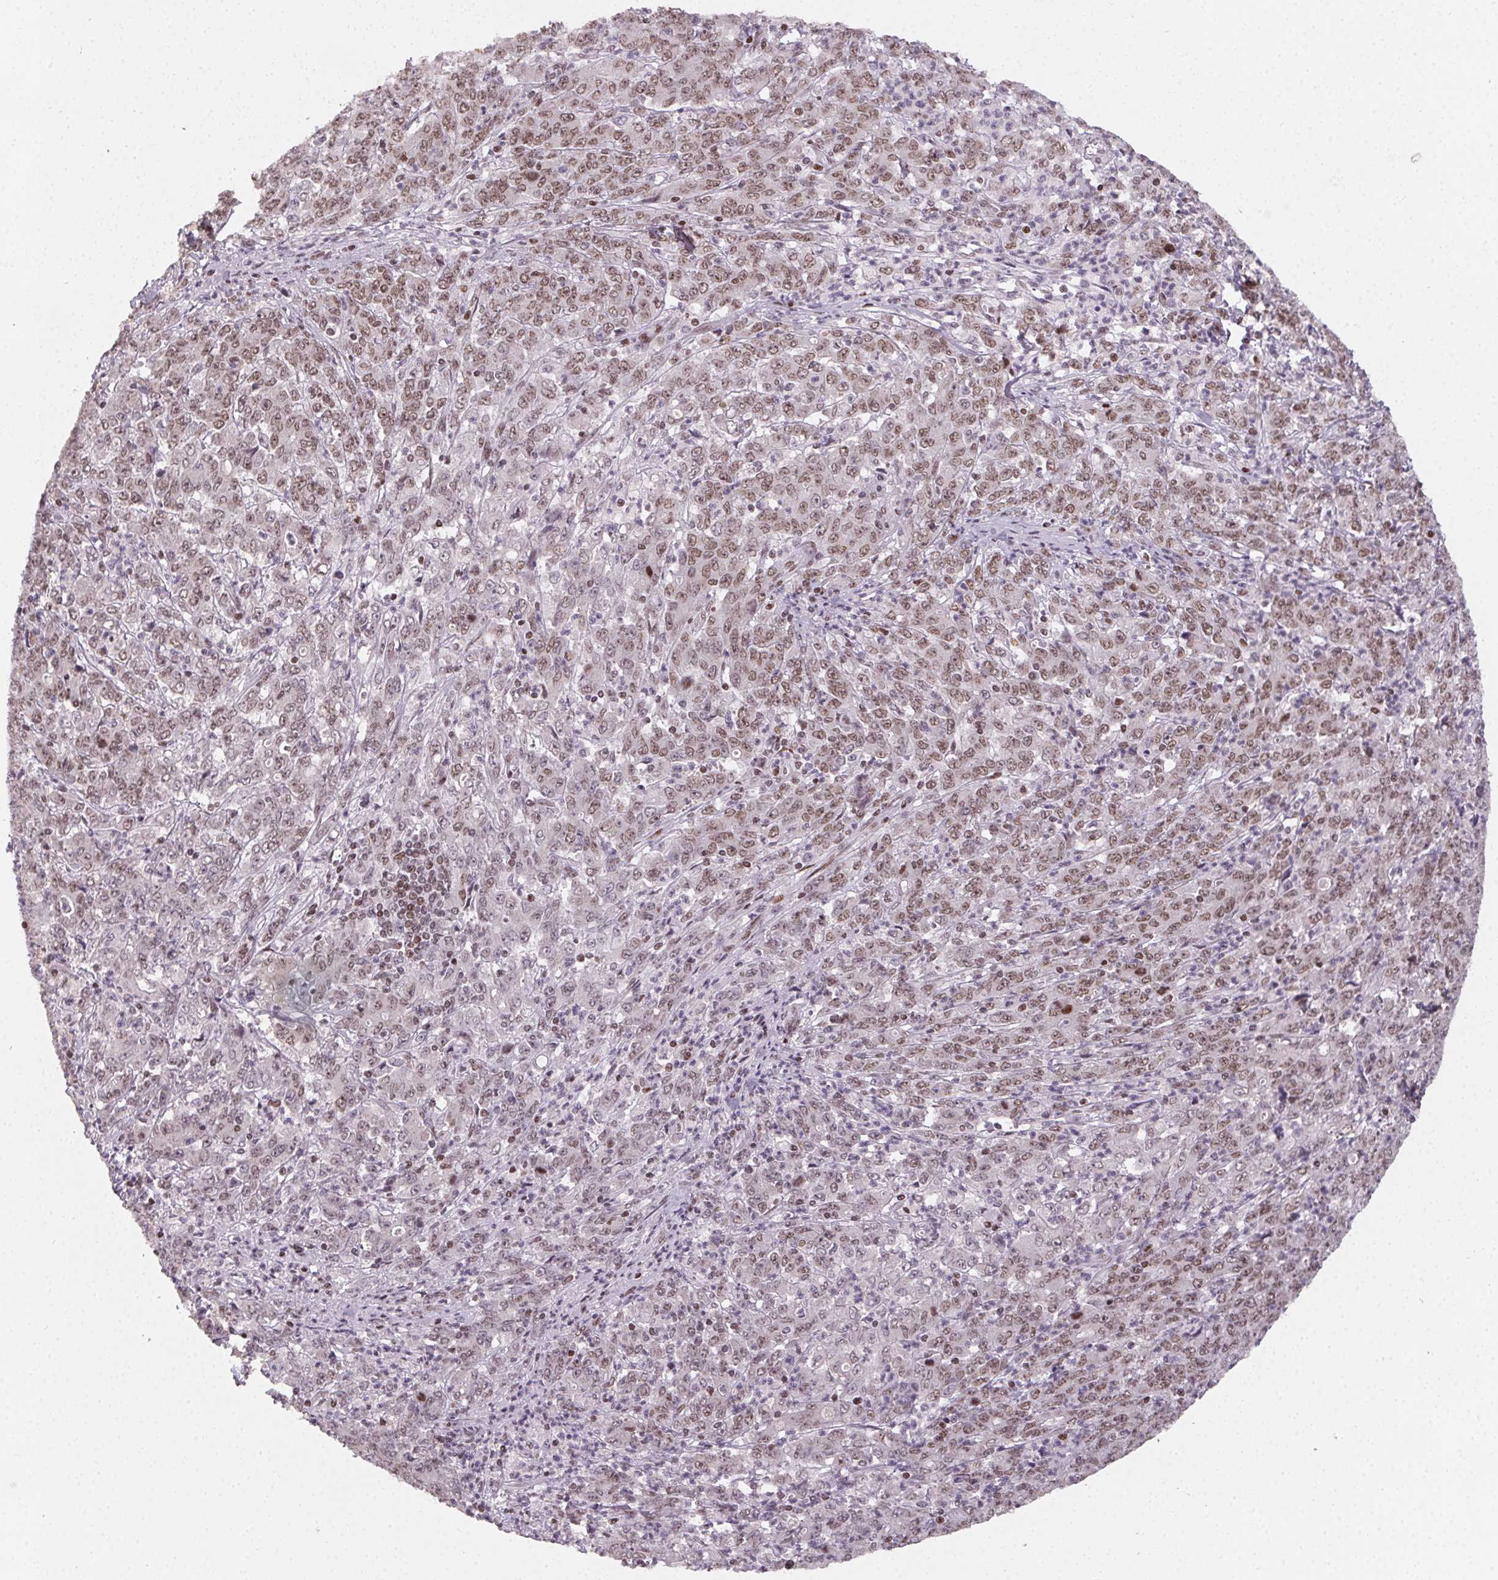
{"staining": {"intensity": "moderate", "quantity": "25%-75%", "location": "nuclear"}, "tissue": "stomach cancer", "cell_type": "Tumor cells", "image_type": "cancer", "snomed": [{"axis": "morphology", "description": "Adenocarcinoma, NOS"}, {"axis": "topography", "description": "Stomach, lower"}], "caption": "Immunohistochemistry photomicrograph of human stomach cancer (adenocarcinoma) stained for a protein (brown), which exhibits medium levels of moderate nuclear positivity in about 25%-75% of tumor cells.", "gene": "KMT2A", "patient": {"sex": "female", "age": 71}}